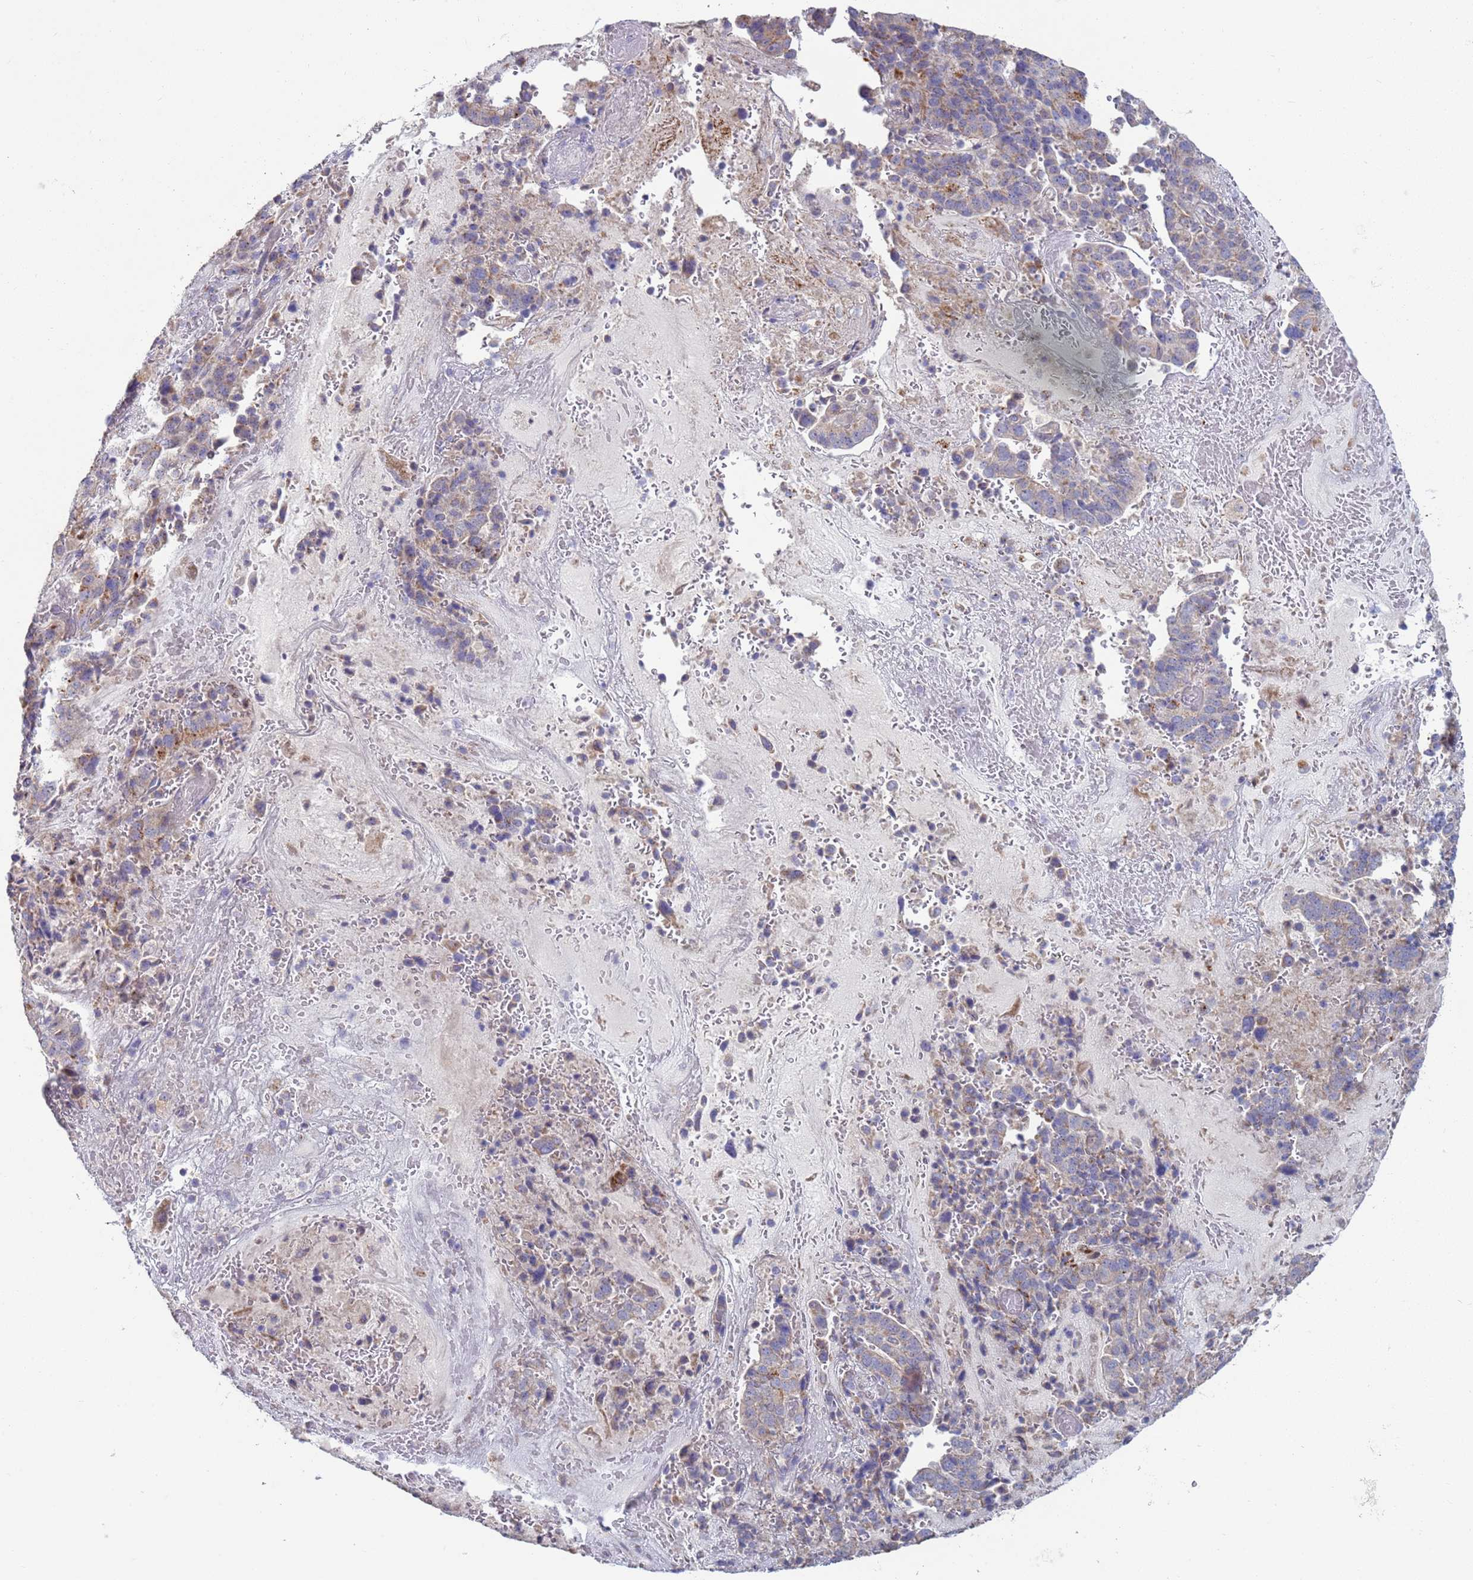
{"staining": {"intensity": "weak", "quantity": "<25%", "location": "cytoplasmic/membranous"}, "tissue": "stomach cancer", "cell_type": "Tumor cells", "image_type": "cancer", "snomed": [{"axis": "morphology", "description": "Adenocarcinoma, NOS"}, {"axis": "topography", "description": "Stomach"}], "caption": "There is no significant positivity in tumor cells of stomach adenocarcinoma.", "gene": "DIP2B", "patient": {"sex": "male", "age": 48}}